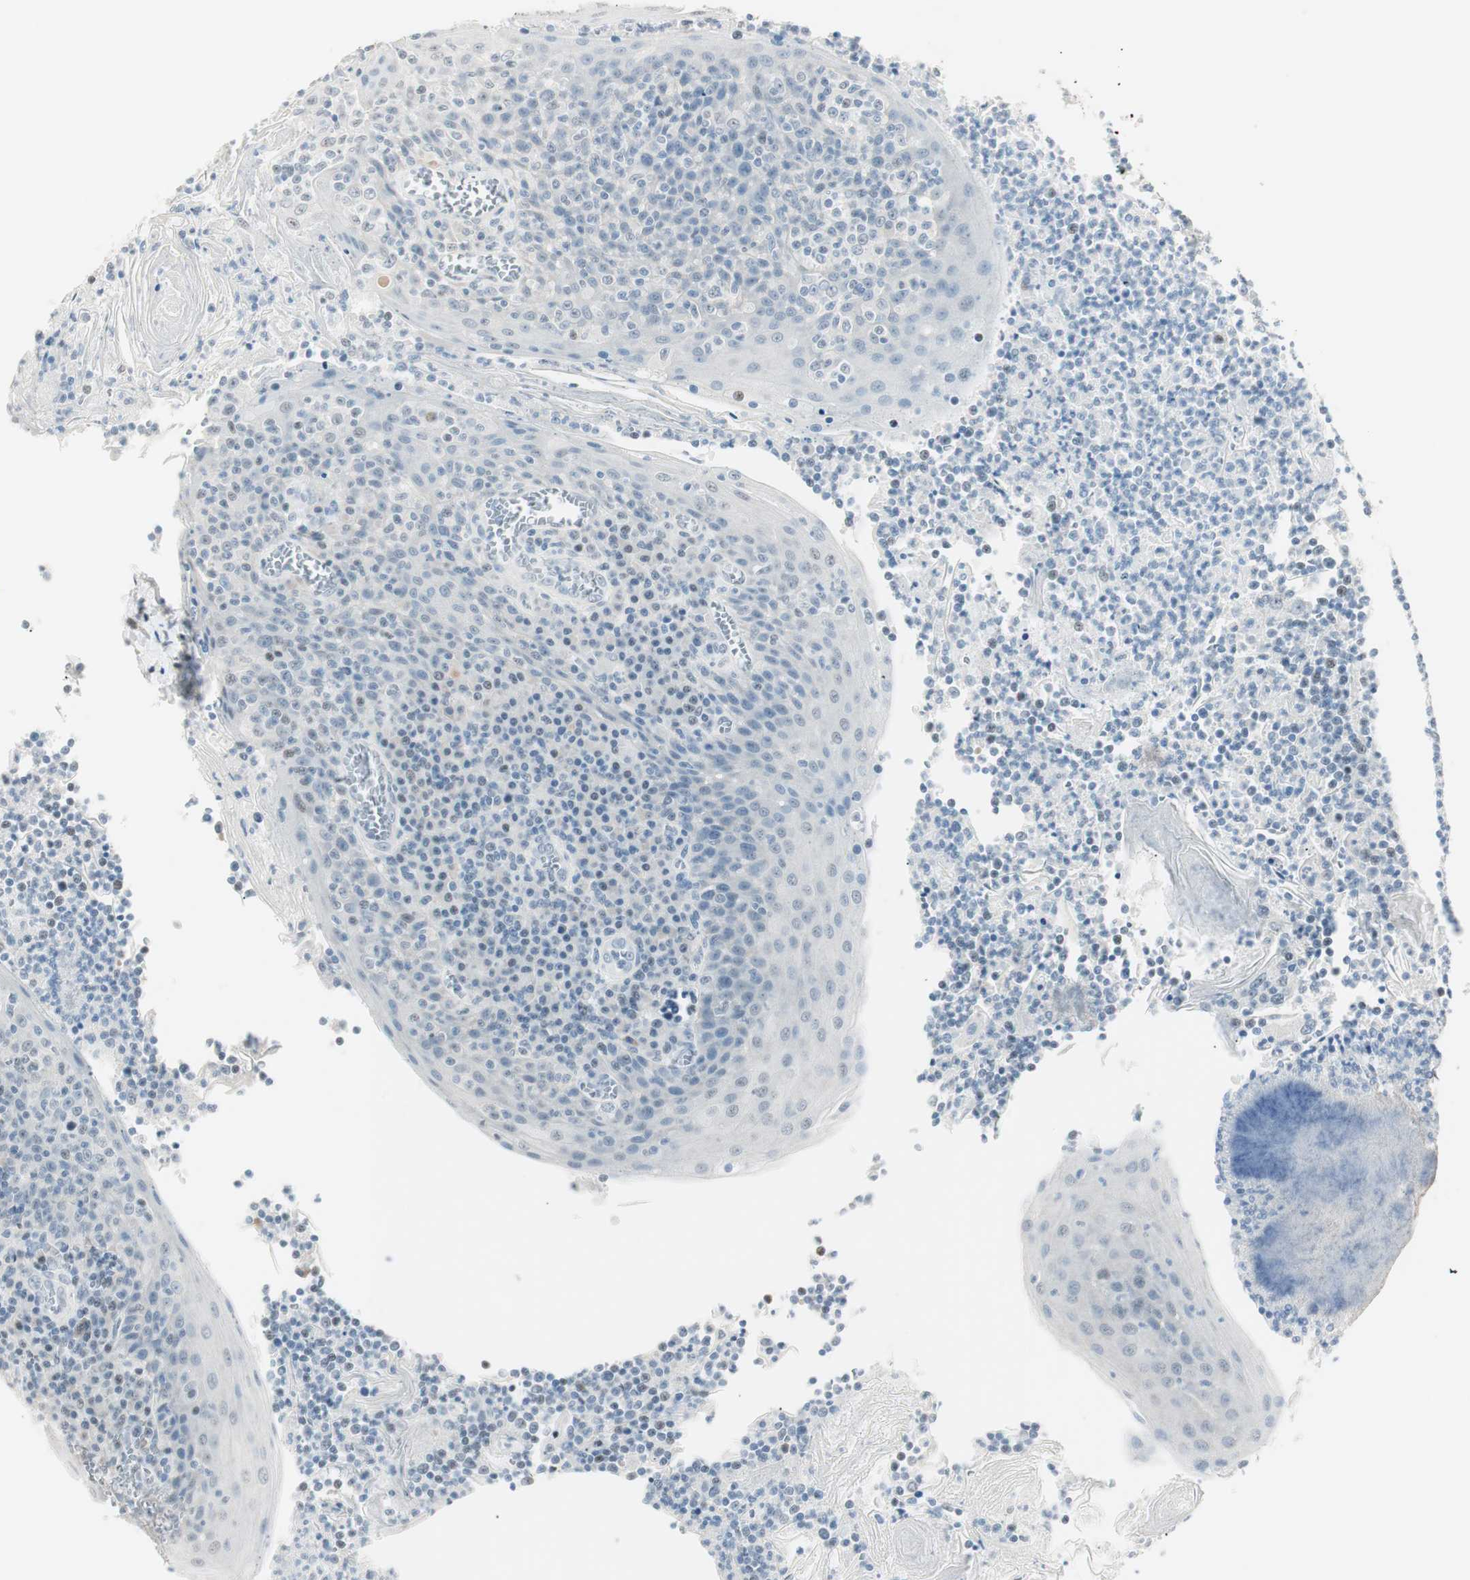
{"staining": {"intensity": "negative", "quantity": "none", "location": "none"}, "tissue": "tonsil", "cell_type": "Germinal center cells", "image_type": "normal", "snomed": [{"axis": "morphology", "description": "Normal tissue, NOS"}, {"axis": "topography", "description": "Tonsil"}], "caption": "High power microscopy photomicrograph of an IHC histopathology image of benign tonsil, revealing no significant expression in germinal center cells.", "gene": "HOXB13", "patient": {"sex": "male", "age": 31}}